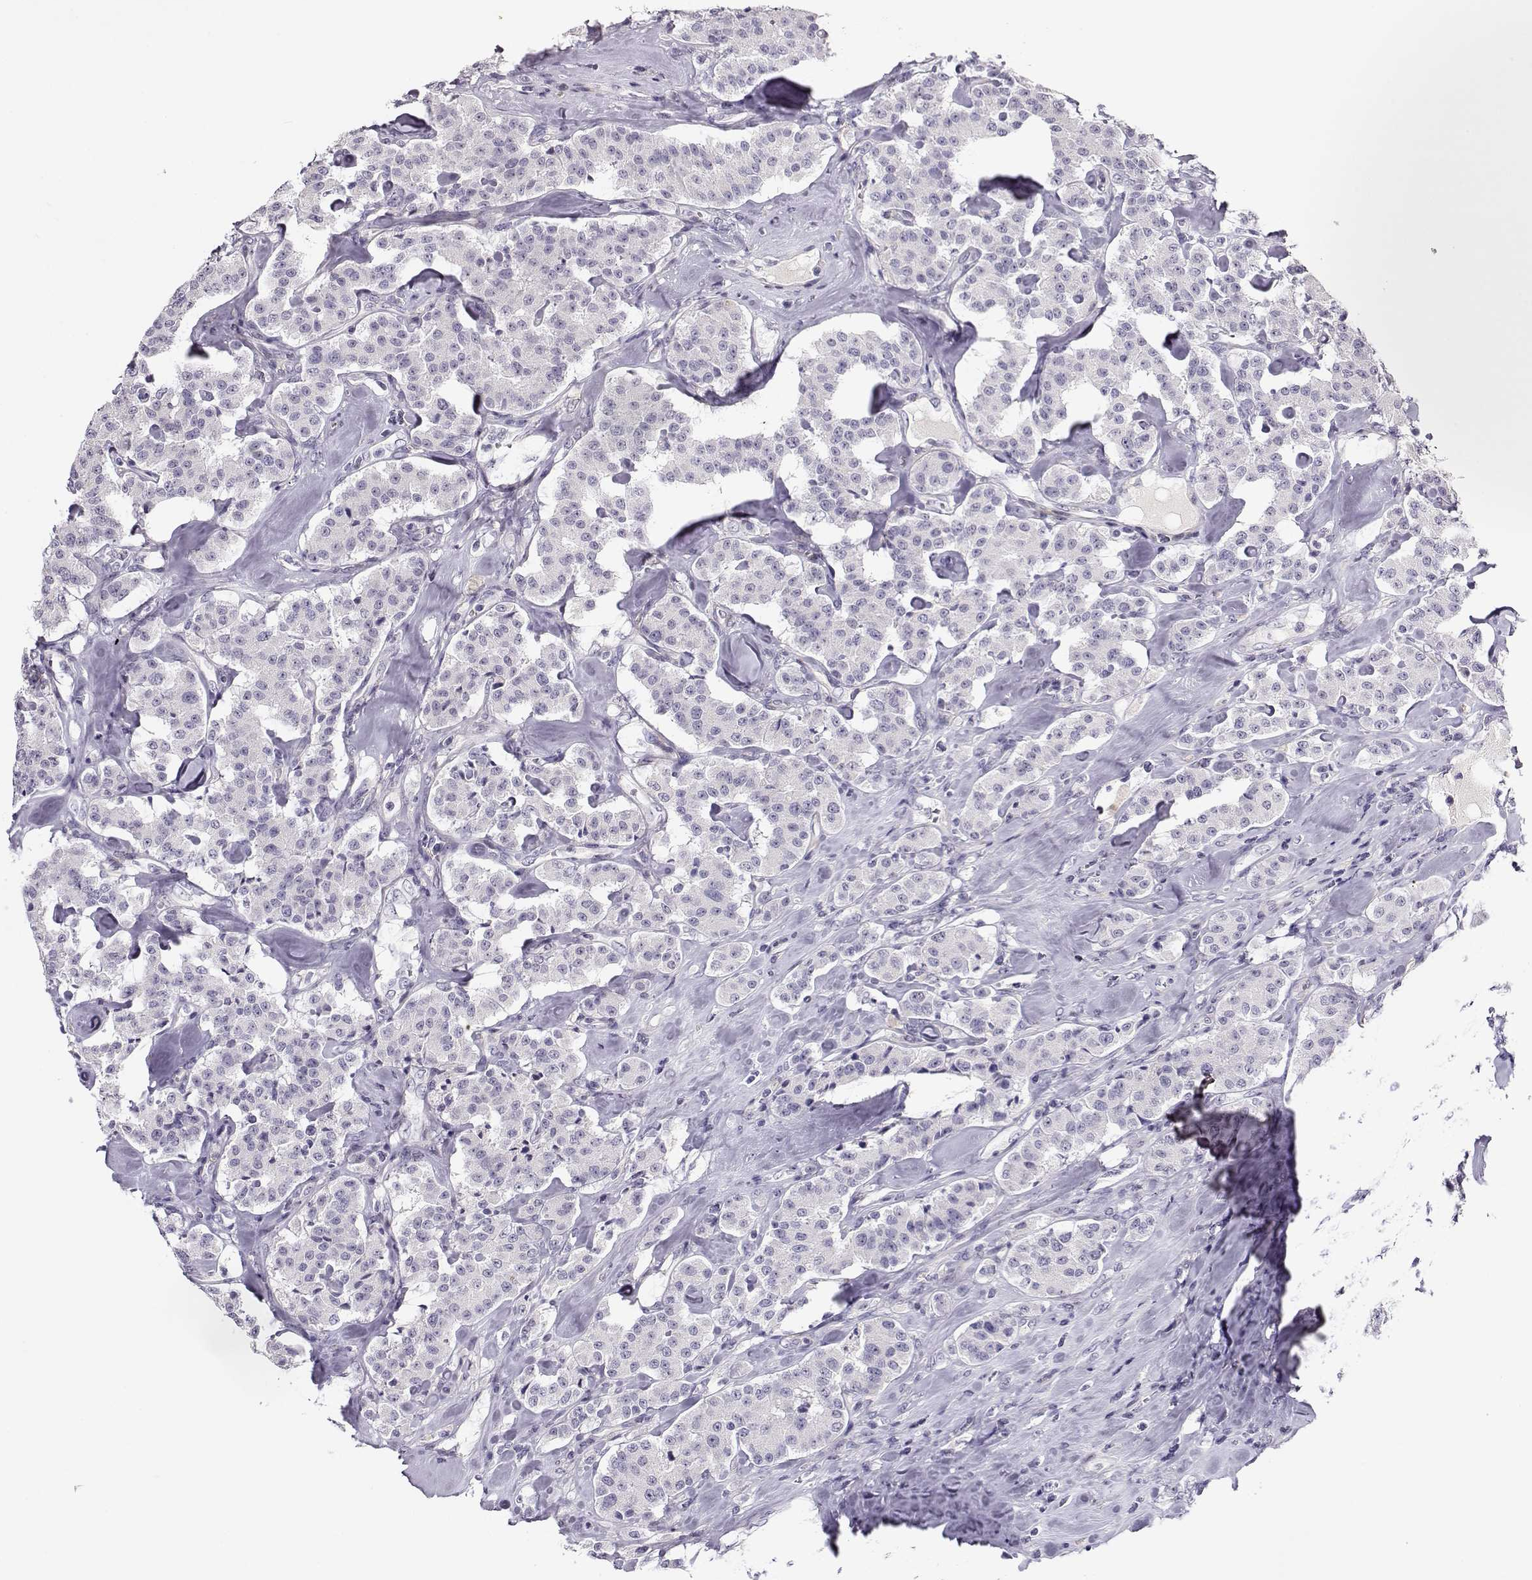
{"staining": {"intensity": "negative", "quantity": "none", "location": "none"}, "tissue": "carcinoid", "cell_type": "Tumor cells", "image_type": "cancer", "snomed": [{"axis": "morphology", "description": "Carcinoid, malignant, NOS"}, {"axis": "topography", "description": "Pancreas"}], "caption": "Protein analysis of carcinoid exhibits no significant expression in tumor cells.", "gene": "CRX", "patient": {"sex": "male", "age": 41}}